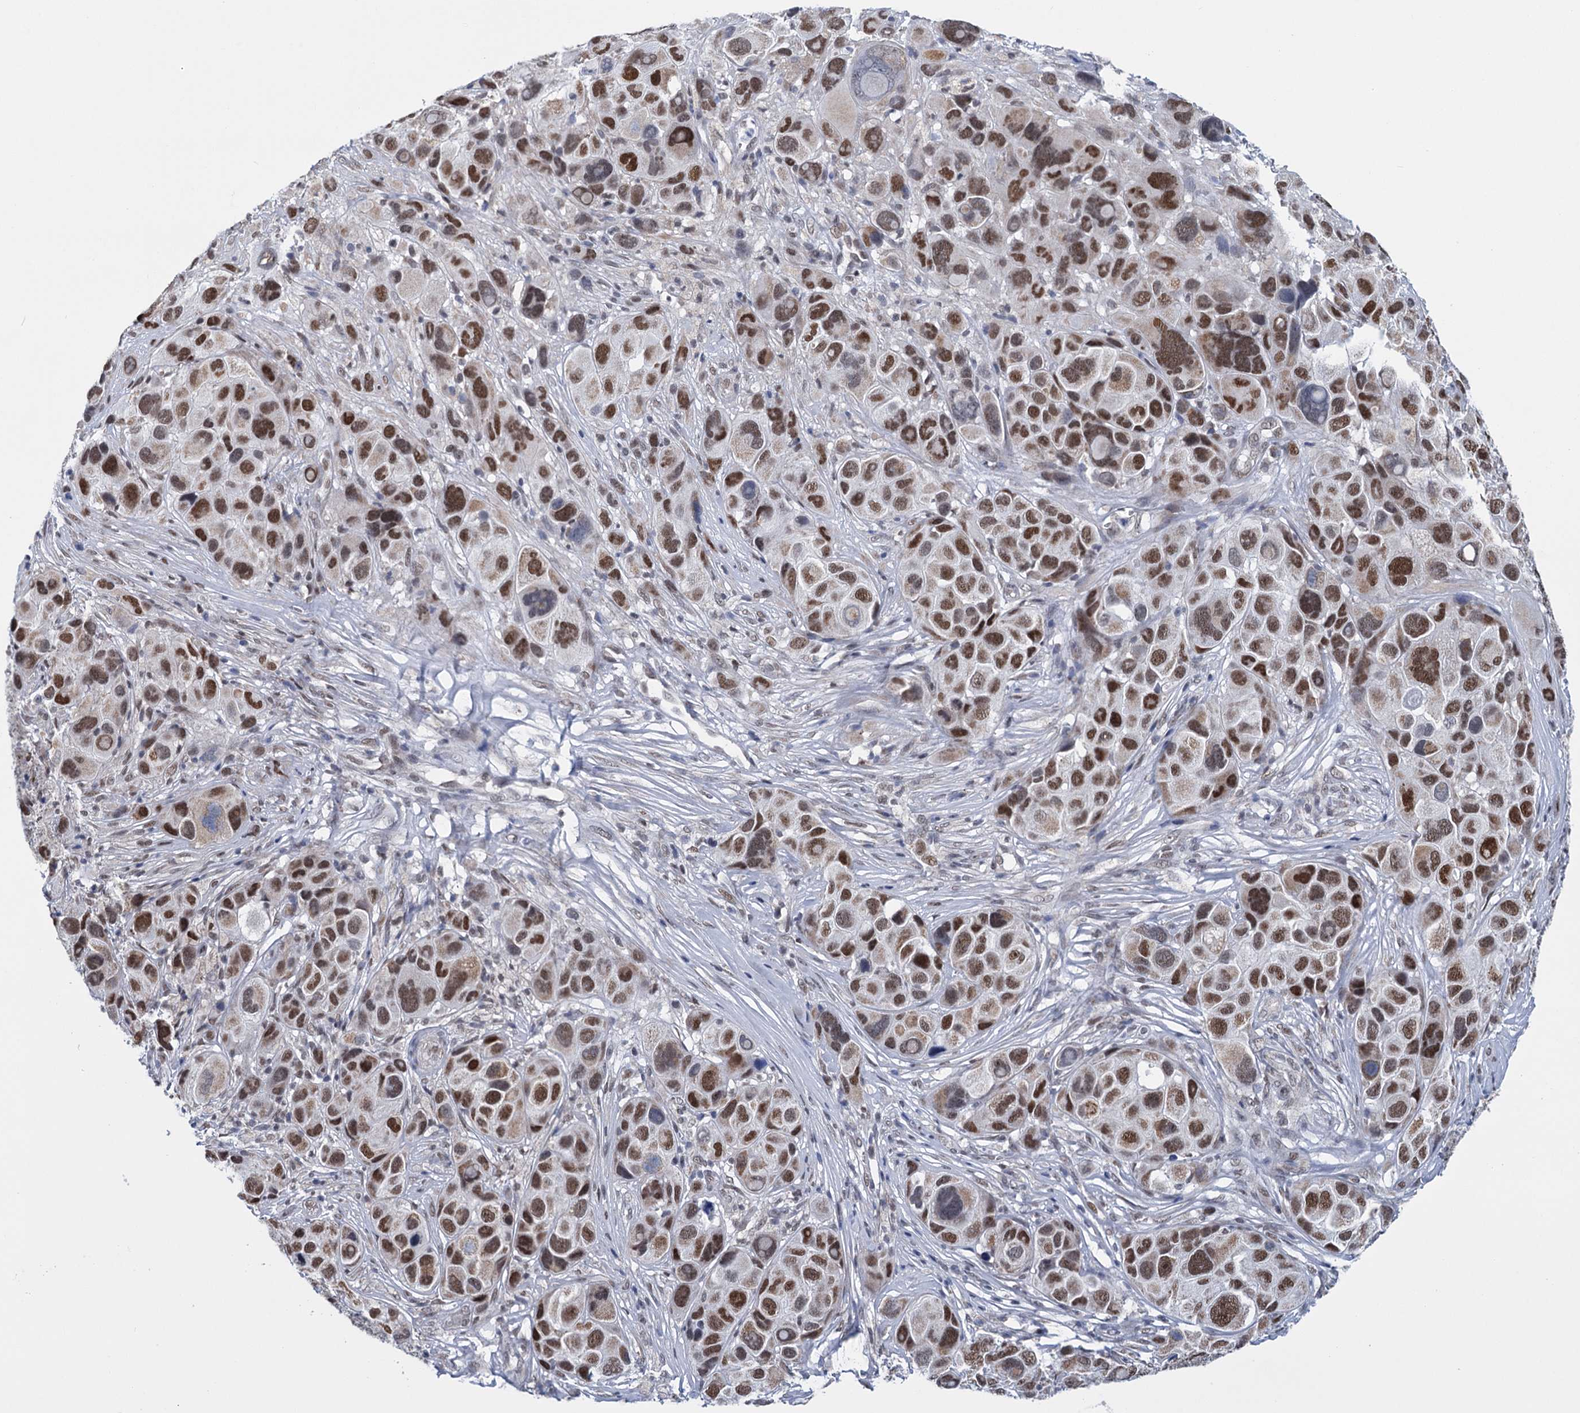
{"staining": {"intensity": "strong", "quantity": ">75%", "location": "nuclear"}, "tissue": "melanoma", "cell_type": "Tumor cells", "image_type": "cancer", "snomed": [{"axis": "morphology", "description": "Malignant melanoma, NOS"}, {"axis": "topography", "description": "Skin of trunk"}], "caption": "Immunohistochemical staining of human melanoma exhibits high levels of strong nuclear expression in approximately >75% of tumor cells.", "gene": "MORN3", "patient": {"sex": "male", "age": 71}}